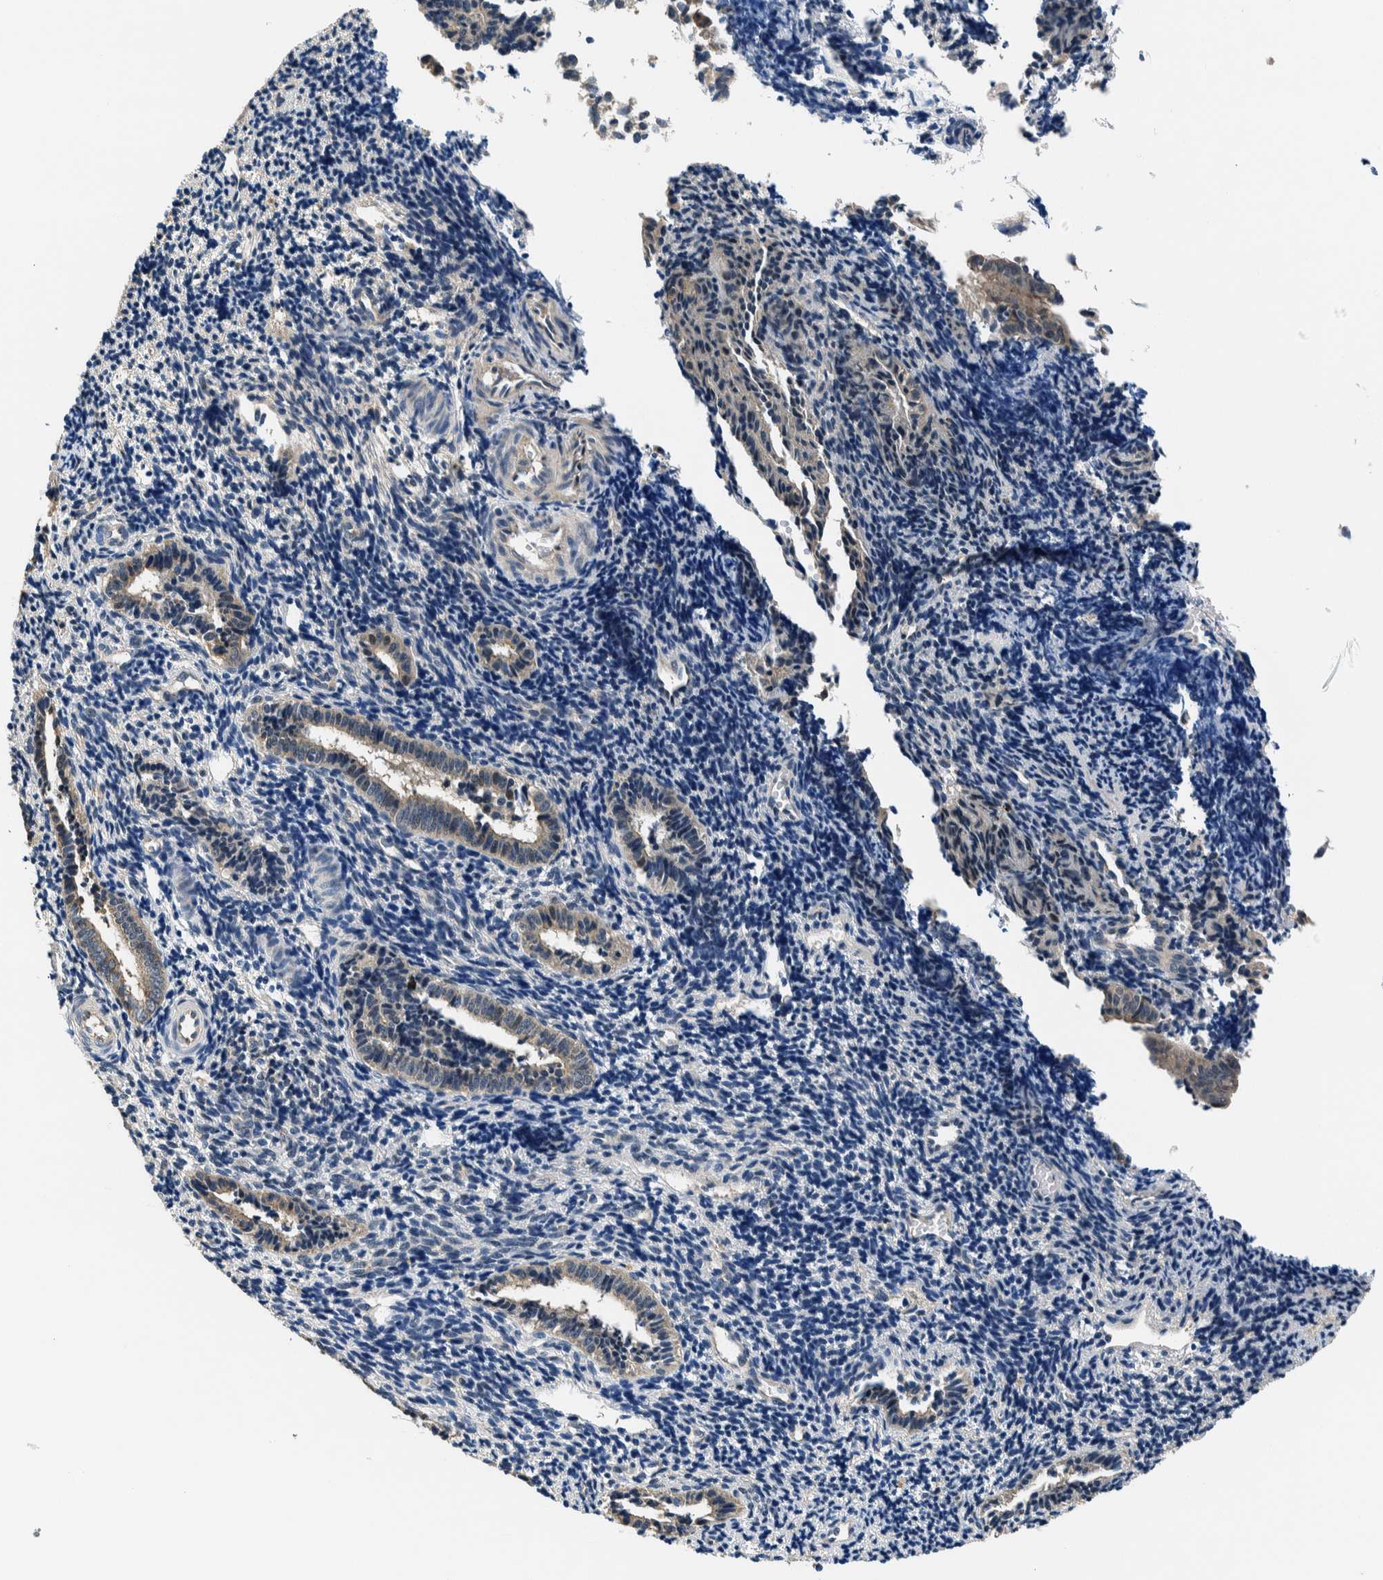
{"staining": {"intensity": "negative", "quantity": "none", "location": "none"}, "tissue": "endometrium", "cell_type": "Cells in endometrial stroma", "image_type": "normal", "snomed": [{"axis": "morphology", "description": "Normal tissue, NOS"}, {"axis": "topography", "description": "Uterus"}, {"axis": "topography", "description": "Endometrium"}], "caption": "An immunohistochemistry photomicrograph of benign endometrium is shown. There is no staining in cells in endometrial stroma of endometrium.", "gene": "NIBAN2", "patient": {"sex": "female", "age": 33}}